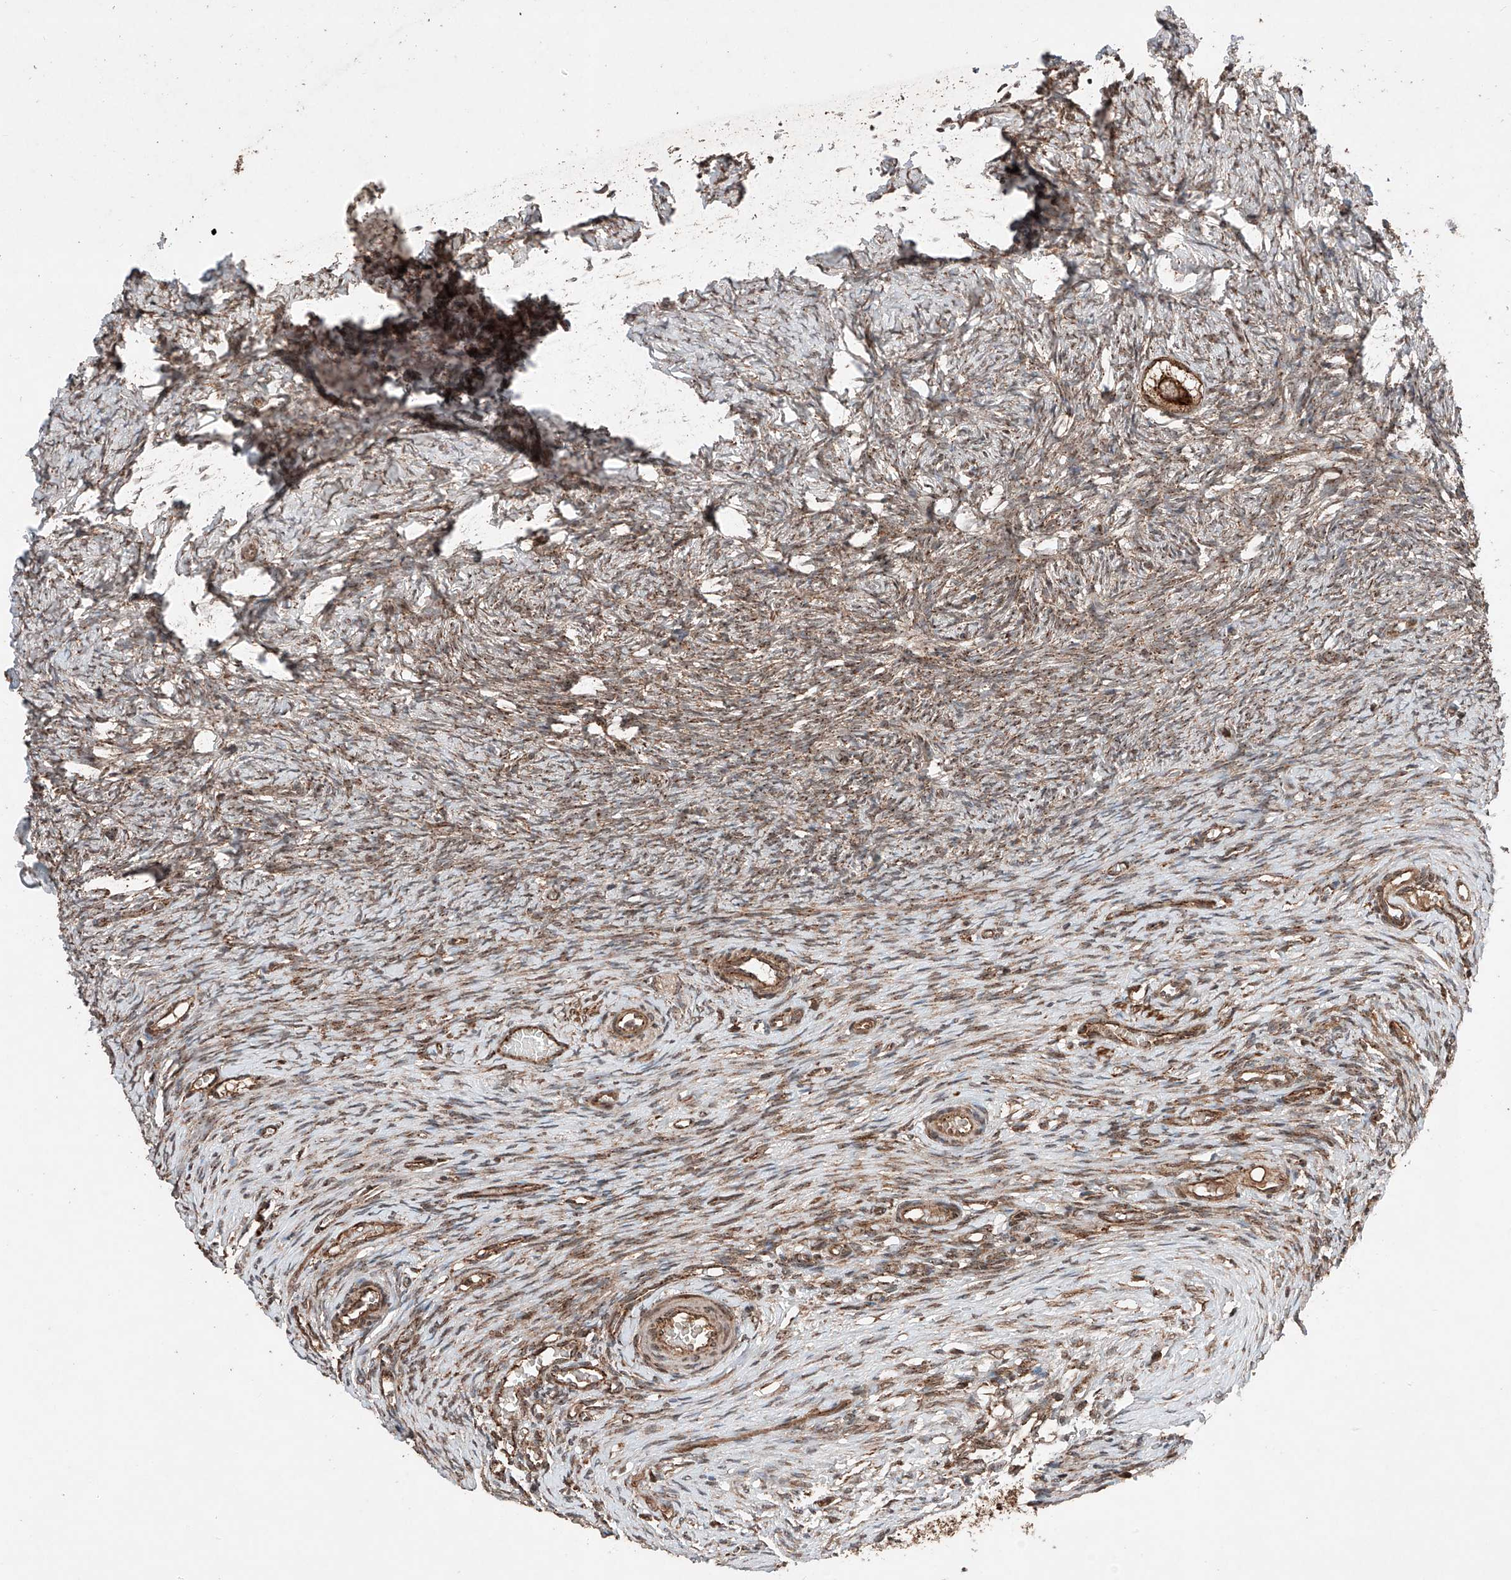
{"staining": {"intensity": "strong", "quantity": ">75%", "location": "cytoplasmic/membranous"}, "tissue": "ovary", "cell_type": "Follicle cells", "image_type": "normal", "snomed": [{"axis": "morphology", "description": "Adenocarcinoma, NOS"}, {"axis": "topography", "description": "Endometrium"}], "caption": "A brown stain labels strong cytoplasmic/membranous positivity of a protein in follicle cells of unremarkable ovary. (IHC, brightfield microscopy, high magnification).", "gene": "ZSCAN29", "patient": {"sex": "female", "age": 32}}